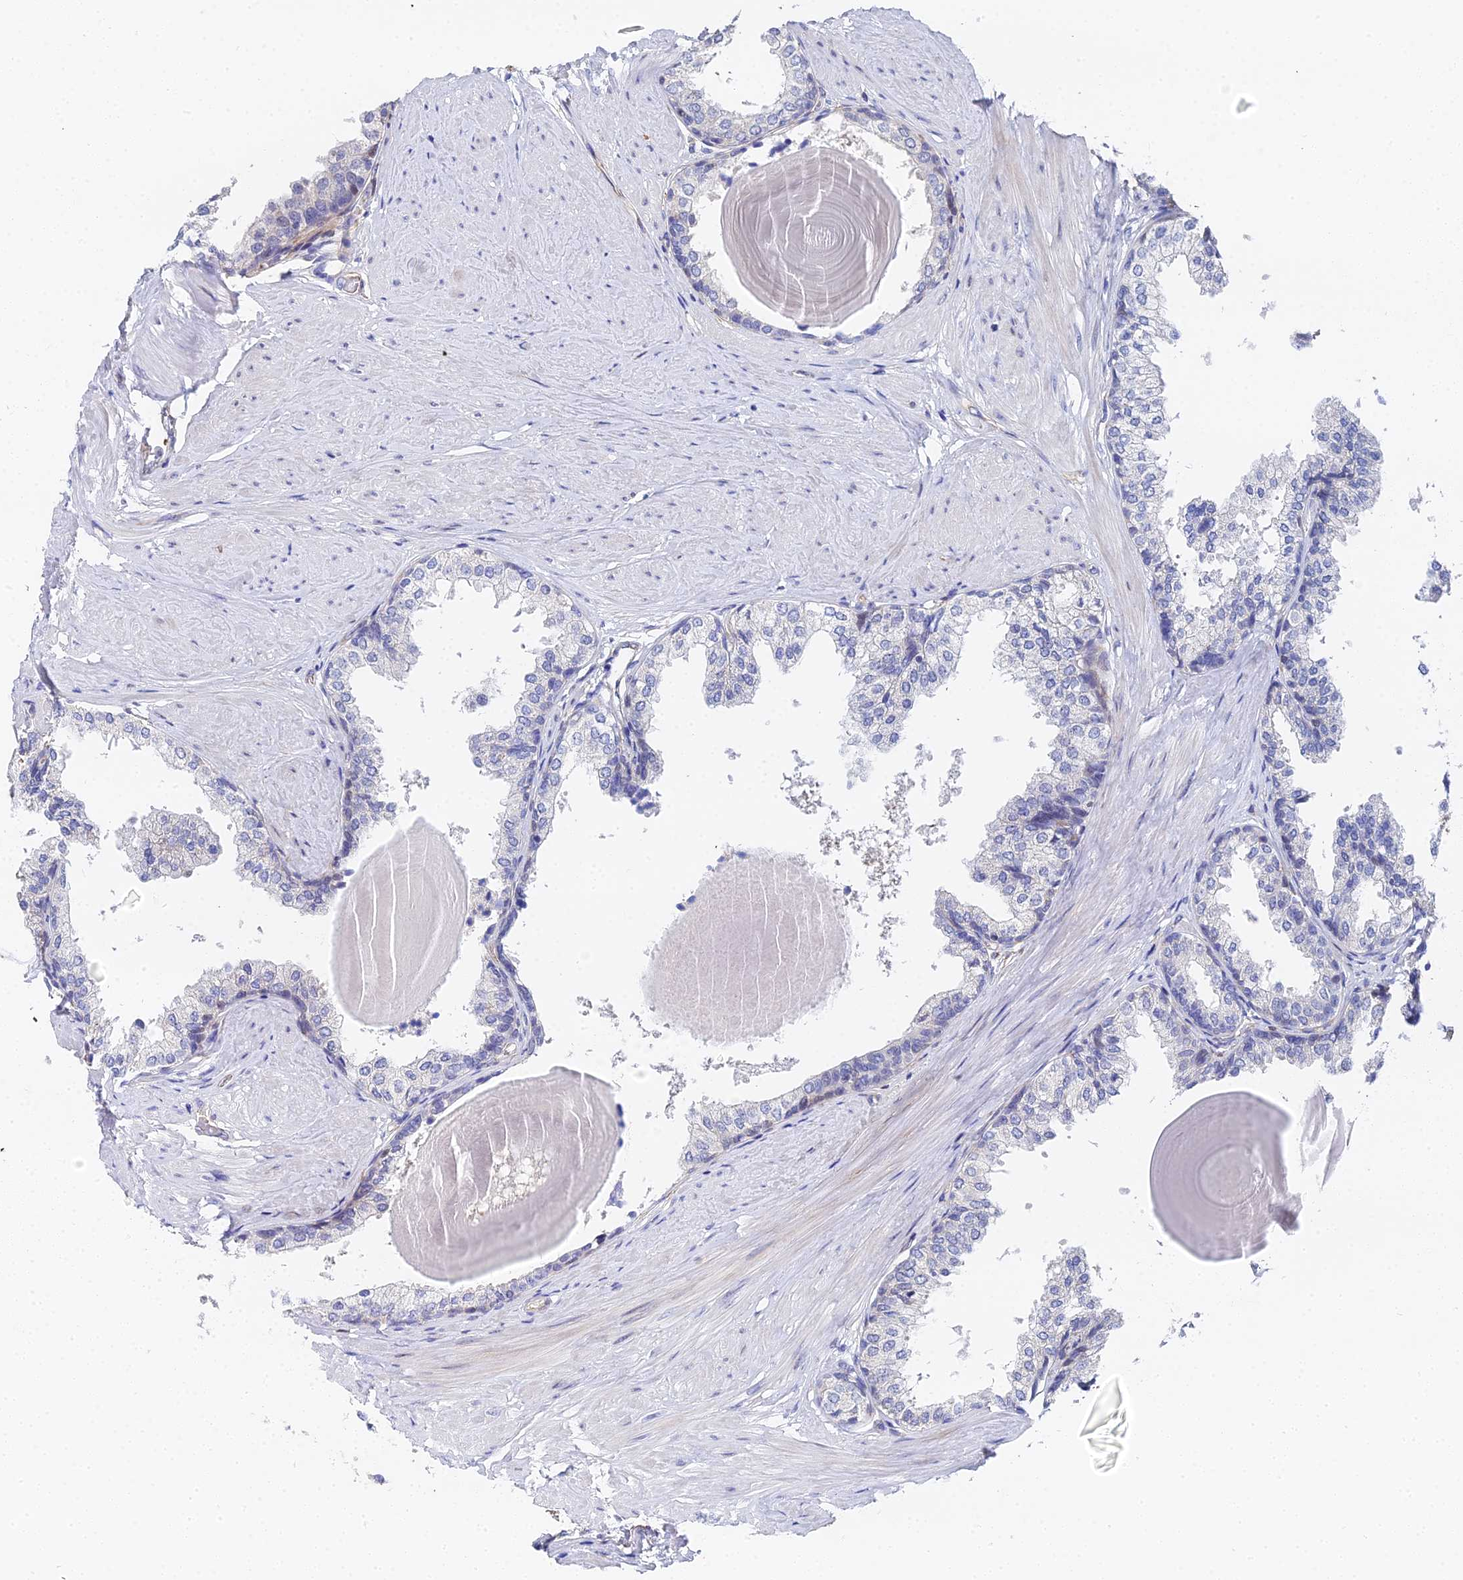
{"staining": {"intensity": "negative", "quantity": "none", "location": "none"}, "tissue": "prostate", "cell_type": "Glandular cells", "image_type": "normal", "snomed": [{"axis": "morphology", "description": "Normal tissue, NOS"}, {"axis": "topography", "description": "Prostate"}], "caption": "Photomicrograph shows no significant protein expression in glandular cells of unremarkable prostate. Brightfield microscopy of immunohistochemistry (IHC) stained with DAB (brown) and hematoxylin (blue), captured at high magnification.", "gene": "ENSG00000268674", "patient": {"sex": "male", "age": 48}}